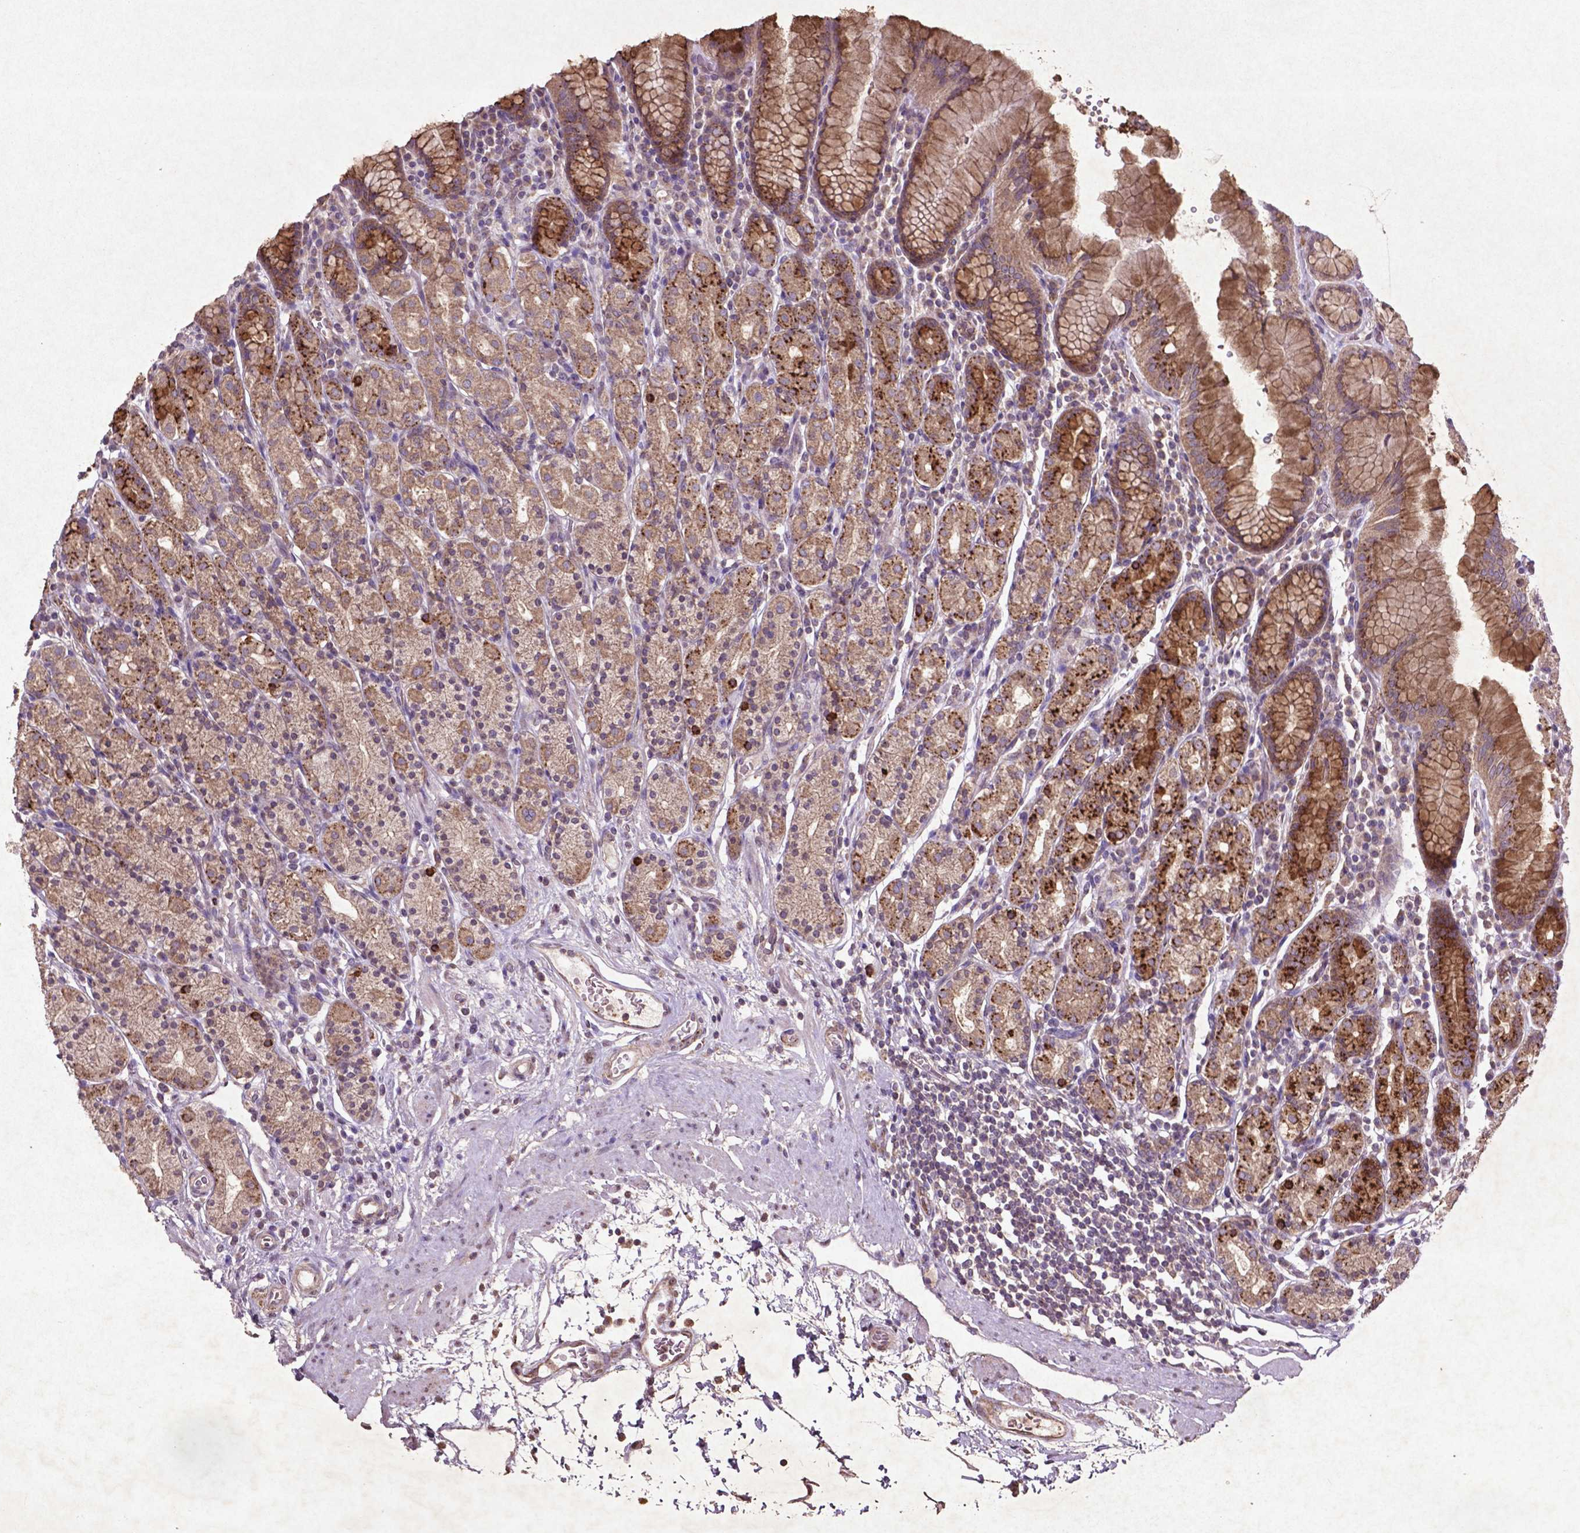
{"staining": {"intensity": "strong", "quantity": "25%-75%", "location": "cytoplasmic/membranous"}, "tissue": "stomach", "cell_type": "Glandular cells", "image_type": "normal", "snomed": [{"axis": "morphology", "description": "Normal tissue, NOS"}, {"axis": "topography", "description": "Stomach, upper"}, {"axis": "topography", "description": "Stomach"}], "caption": "Immunohistochemical staining of benign human stomach demonstrates strong cytoplasmic/membranous protein positivity in approximately 25%-75% of glandular cells.", "gene": "MTOR", "patient": {"sex": "male", "age": 62}}